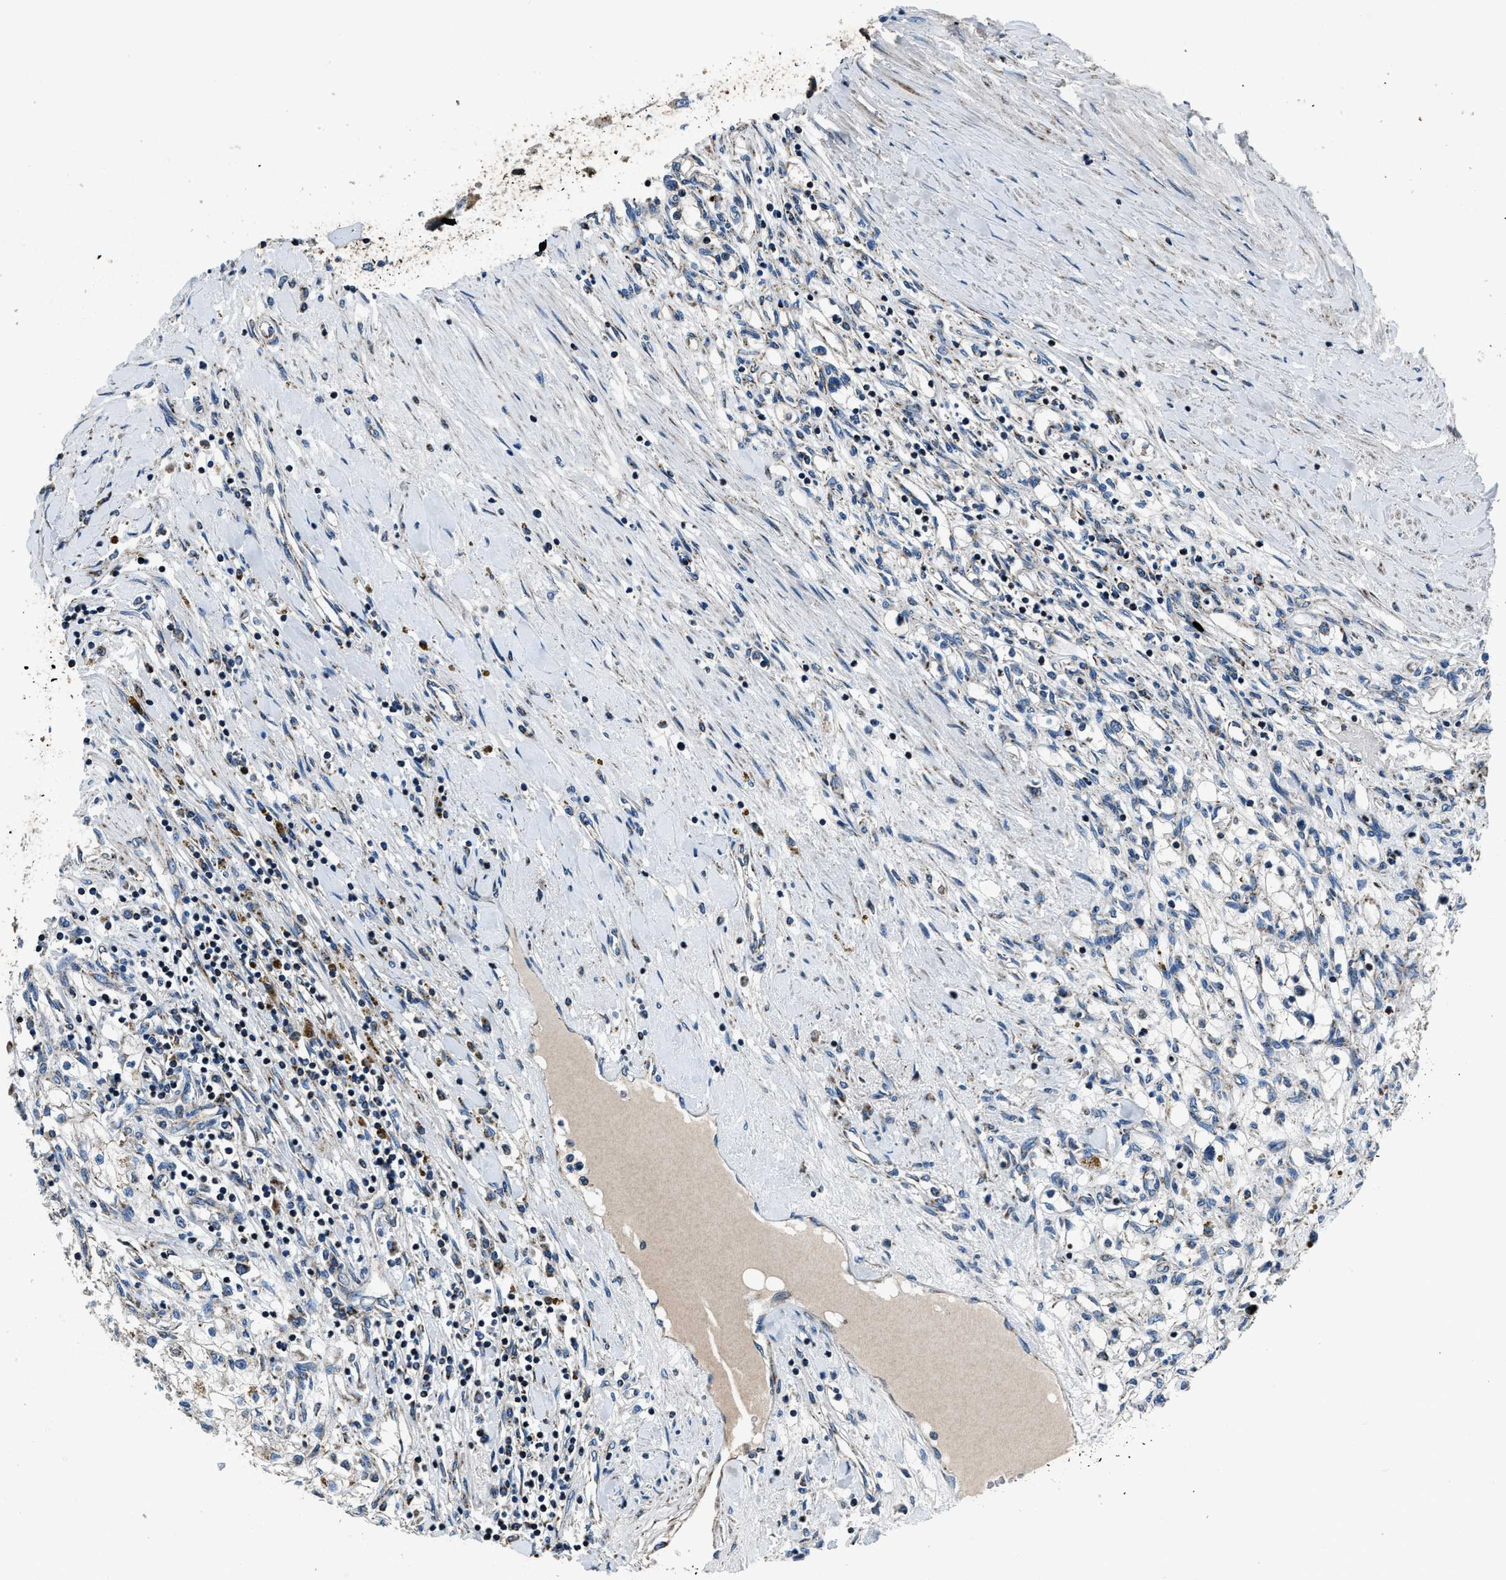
{"staining": {"intensity": "negative", "quantity": "none", "location": "none"}, "tissue": "renal cancer", "cell_type": "Tumor cells", "image_type": "cancer", "snomed": [{"axis": "morphology", "description": "Adenocarcinoma, NOS"}, {"axis": "topography", "description": "Kidney"}], "caption": "Immunohistochemical staining of human renal cancer reveals no significant staining in tumor cells.", "gene": "OGDH", "patient": {"sex": "male", "age": 68}}